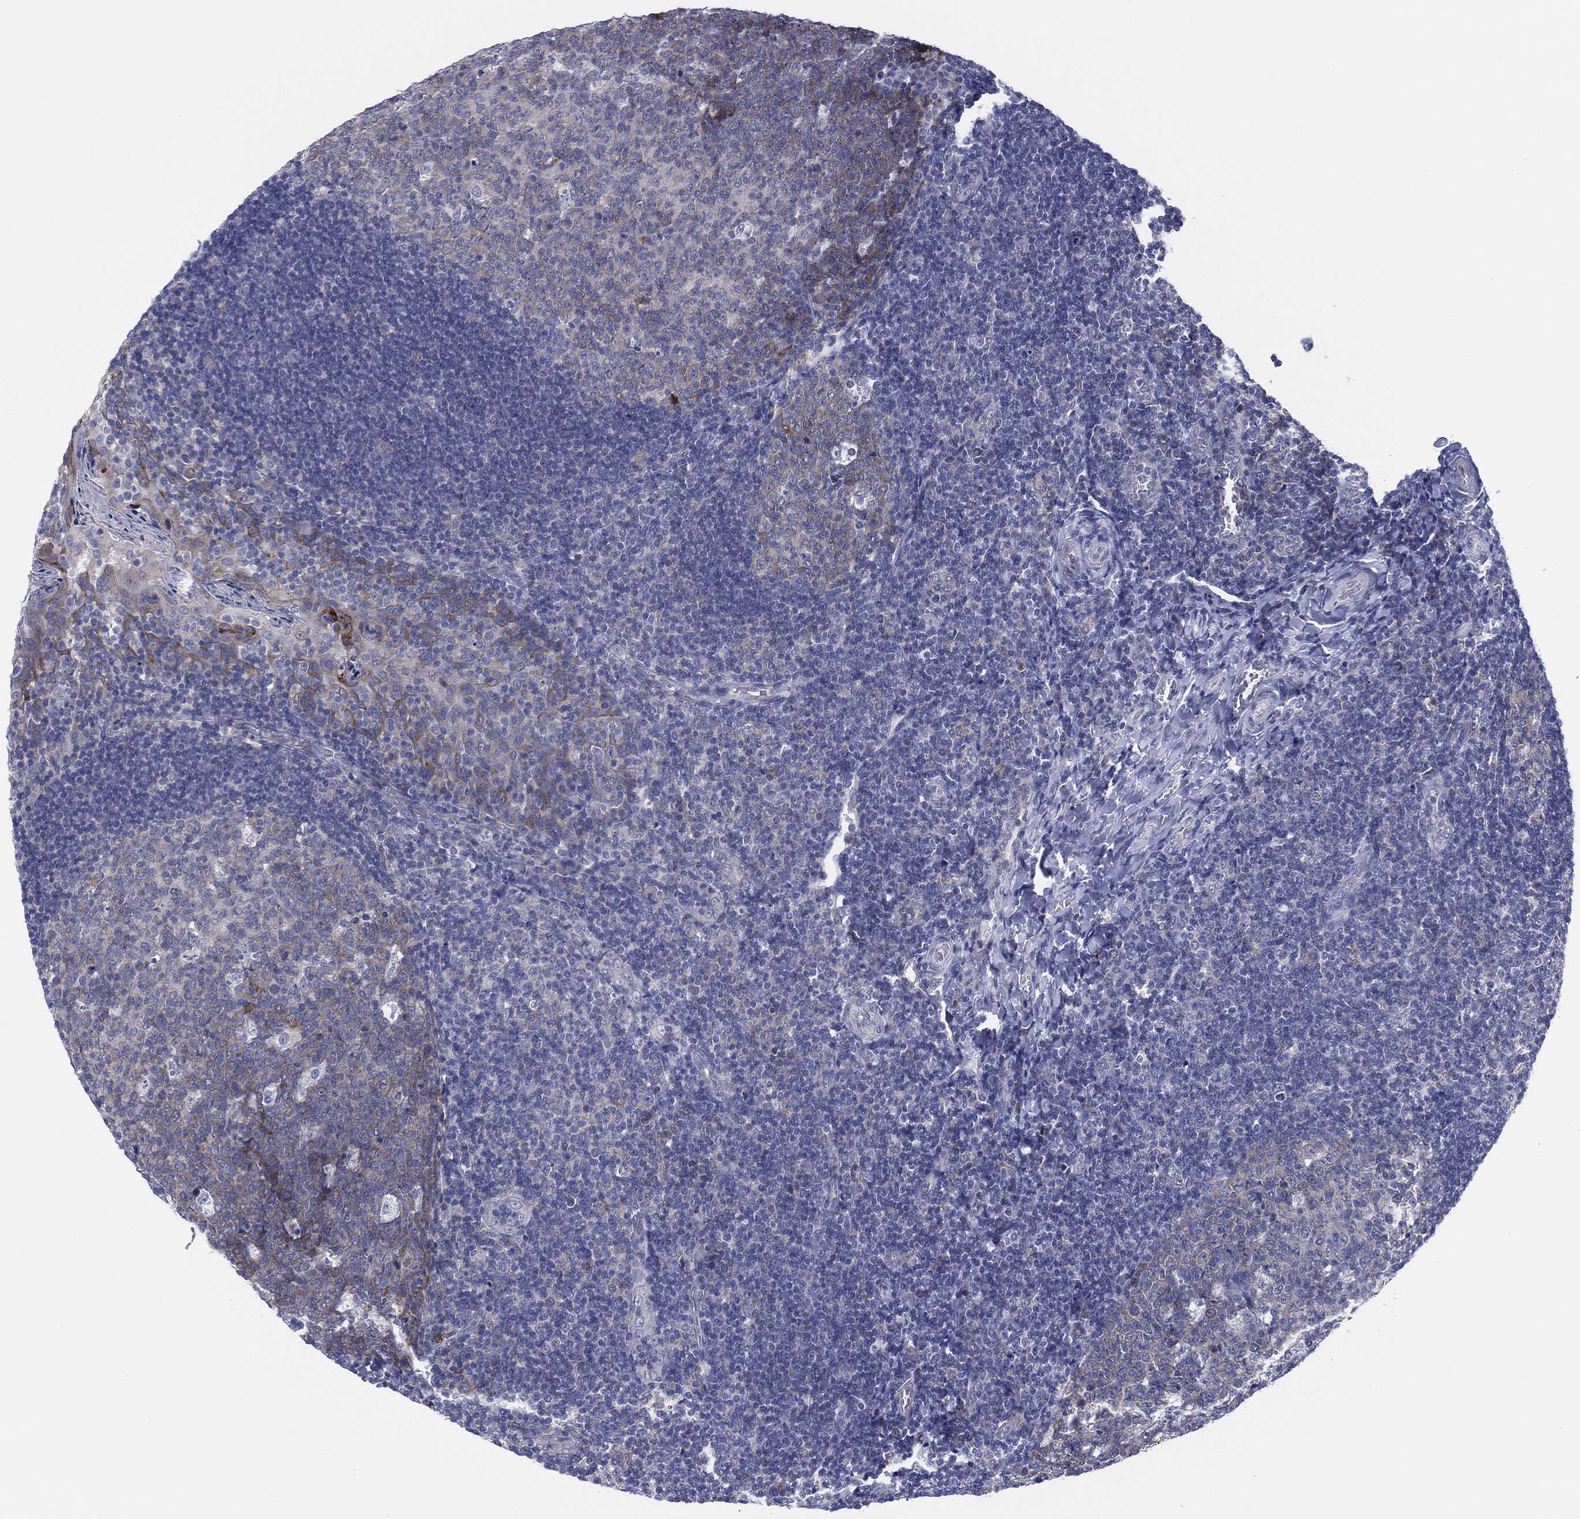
{"staining": {"intensity": "negative", "quantity": "none", "location": "none"}, "tissue": "tonsil", "cell_type": "Germinal center cells", "image_type": "normal", "snomed": [{"axis": "morphology", "description": "Normal tissue, NOS"}, {"axis": "topography", "description": "Tonsil"}], "caption": "Immunohistochemical staining of unremarkable human tonsil shows no significant staining in germinal center cells. (Immunohistochemistry, brightfield microscopy, high magnification).", "gene": "HEATR4", "patient": {"sex": "male", "age": 17}}